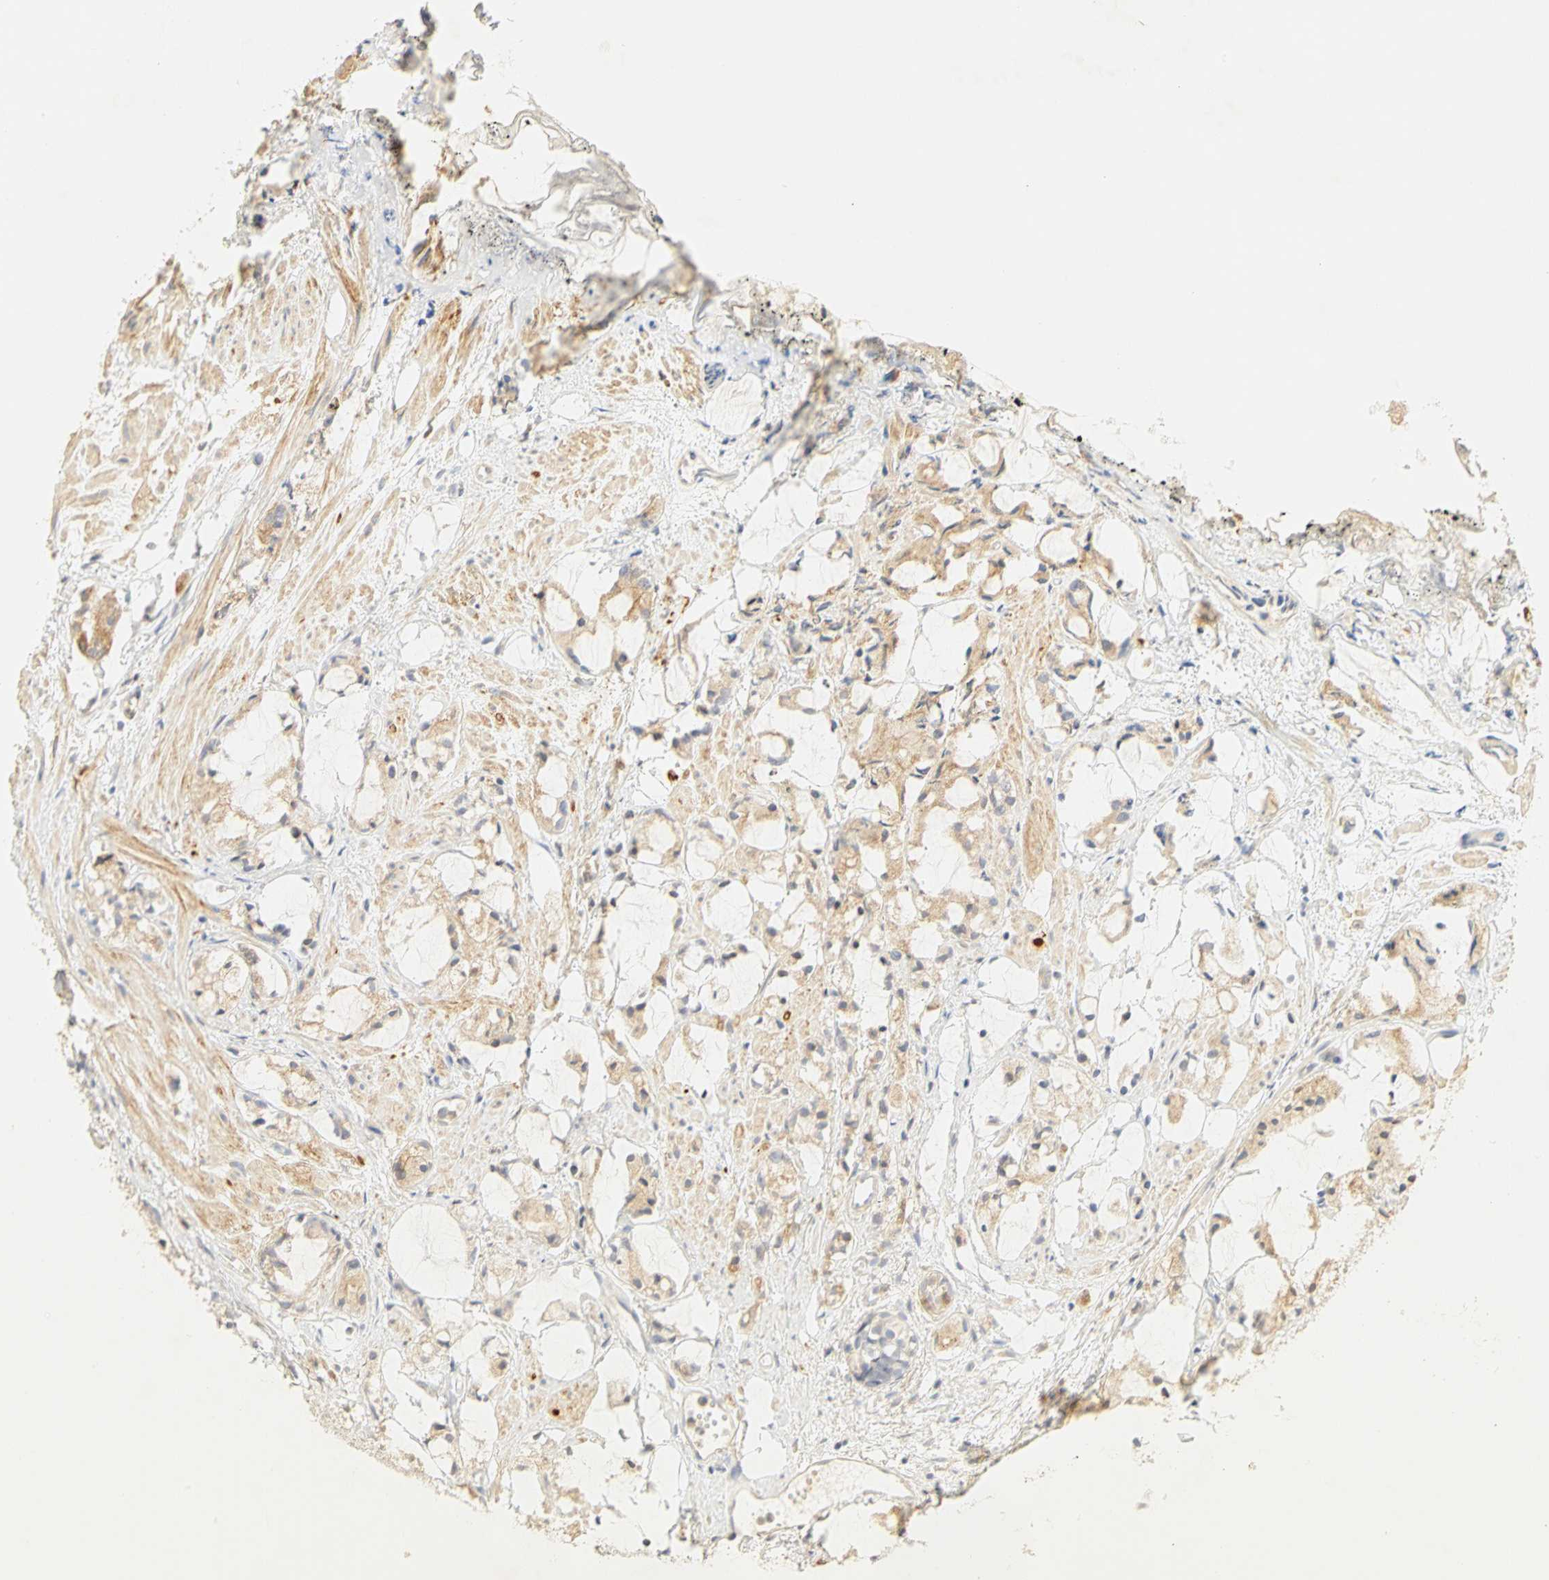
{"staining": {"intensity": "weak", "quantity": ">75%", "location": "cytoplasmic/membranous"}, "tissue": "prostate cancer", "cell_type": "Tumor cells", "image_type": "cancer", "snomed": [{"axis": "morphology", "description": "Adenocarcinoma, High grade"}, {"axis": "topography", "description": "Prostate"}], "caption": "An image showing weak cytoplasmic/membranous positivity in approximately >75% of tumor cells in prostate cancer, as visualized by brown immunohistochemical staining.", "gene": "GNRH2", "patient": {"sex": "male", "age": 85}}